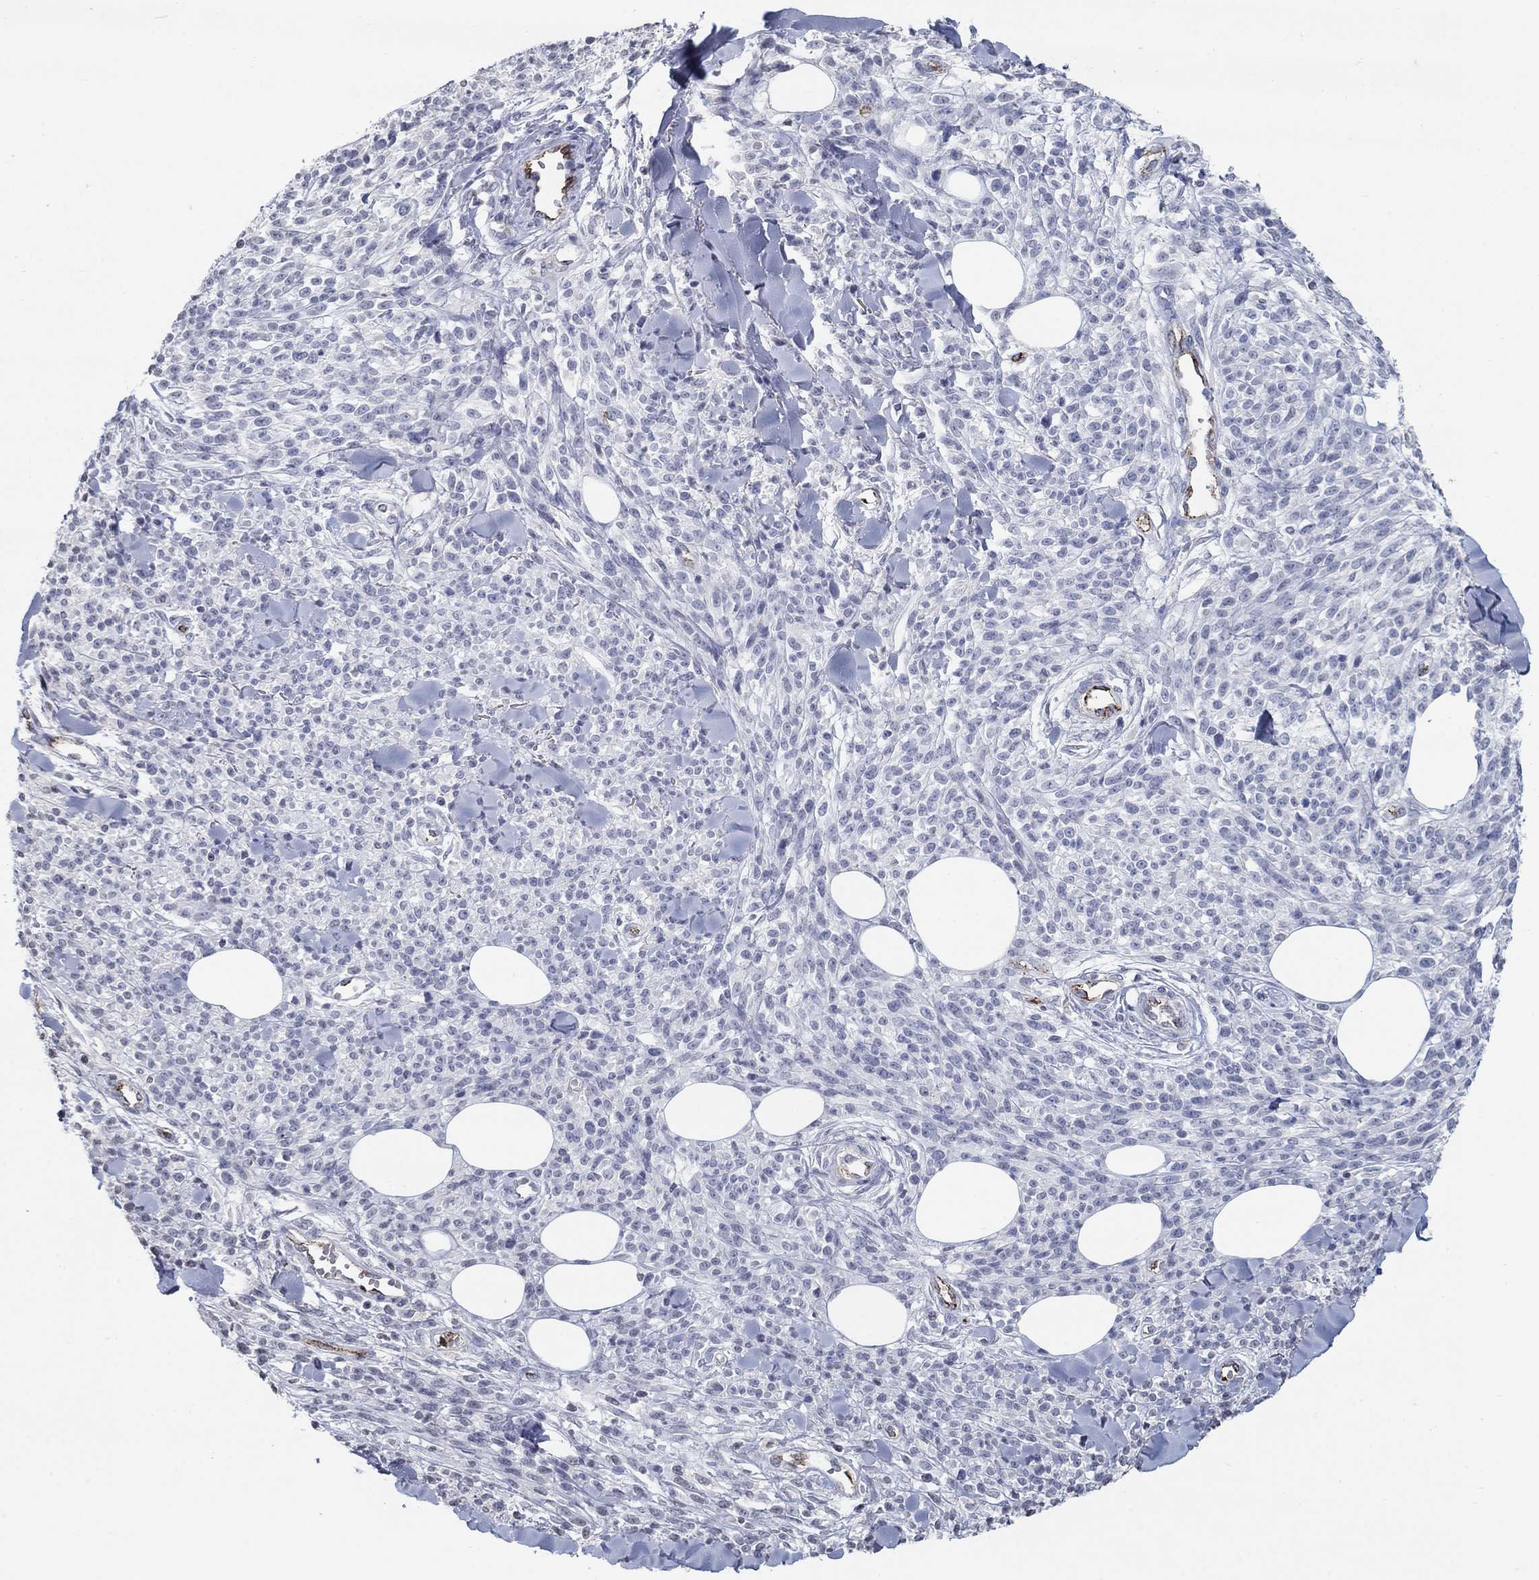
{"staining": {"intensity": "negative", "quantity": "none", "location": "none"}, "tissue": "melanoma", "cell_type": "Tumor cells", "image_type": "cancer", "snomed": [{"axis": "morphology", "description": "Malignant melanoma, NOS"}, {"axis": "topography", "description": "Skin"}, {"axis": "topography", "description": "Skin of trunk"}], "caption": "Immunohistochemistry (IHC) image of neoplastic tissue: malignant melanoma stained with DAB (3,3'-diaminobenzidine) shows no significant protein positivity in tumor cells.", "gene": "TINAG", "patient": {"sex": "male", "age": 74}}